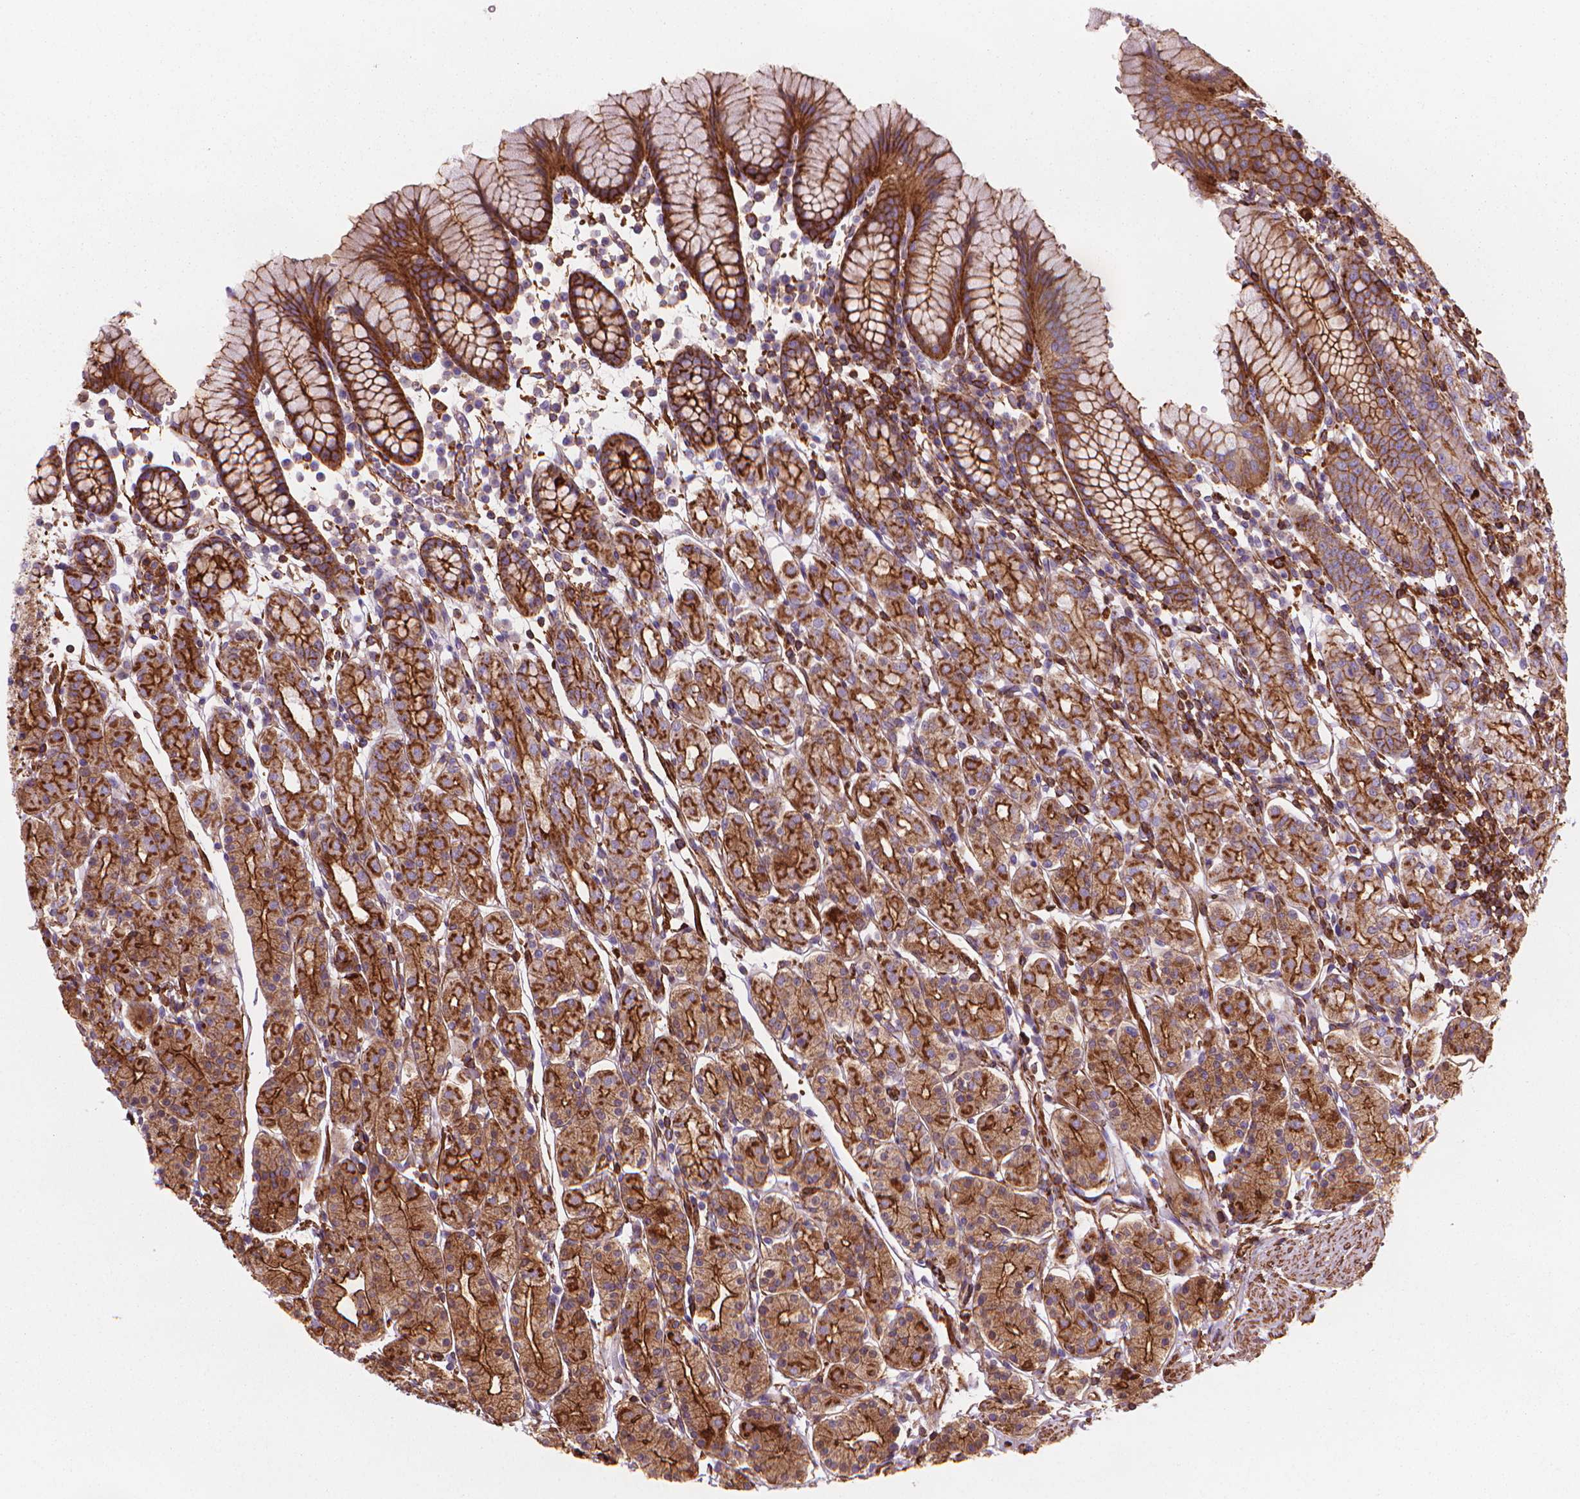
{"staining": {"intensity": "strong", "quantity": "25%-75%", "location": "cytoplasmic/membranous"}, "tissue": "stomach", "cell_type": "Glandular cells", "image_type": "normal", "snomed": [{"axis": "morphology", "description": "Normal tissue, NOS"}, {"axis": "topography", "description": "Stomach, upper"}, {"axis": "topography", "description": "Stomach"}], "caption": "Immunohistochemical staining of unremarkable stomach displays high levels of strong cytoplasmic/membranous staining in approximately 25%-75% of glandular cells.", "gene": "PATJ", "patient": {"sex": "male", "age": 62}}